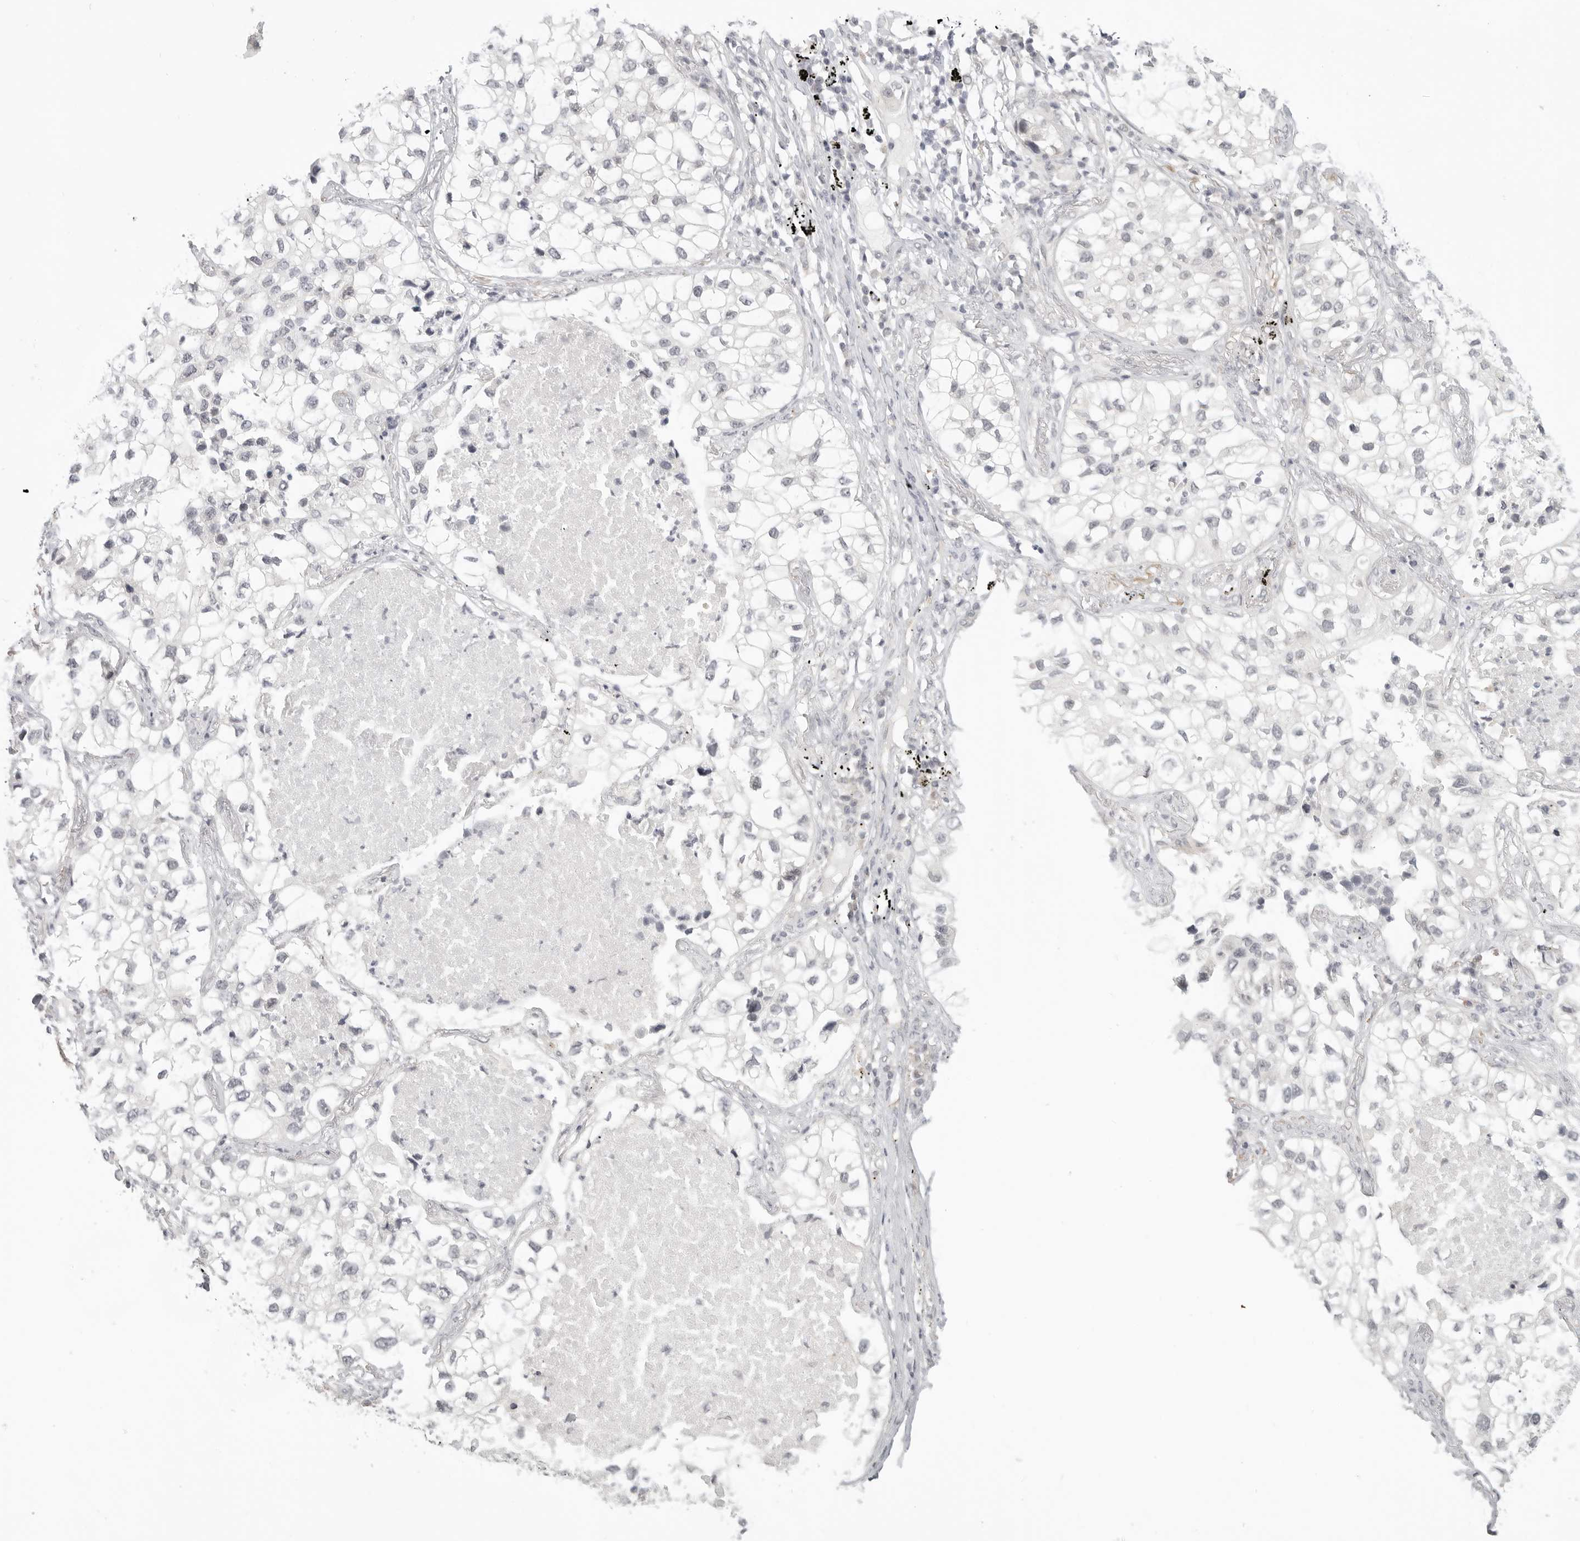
{"staining": {"intensity": "negative", "quantity": "none", "location": "none"}, "tissue": "lung cancer", "cell_type": "Tumor cells", "image_type": "cancer", "snomed": [{"axis": "morphology", "description": "Adenocarcinoma, NOS"}, {"axis": "topography", "description": "Lung"}], "caption": "Histopathology image shows no protein expression in tumor cells of lung adenocarcinoma tissue.", "gene": "KLK11", "patient": {"sex": "male", "age": 63}}